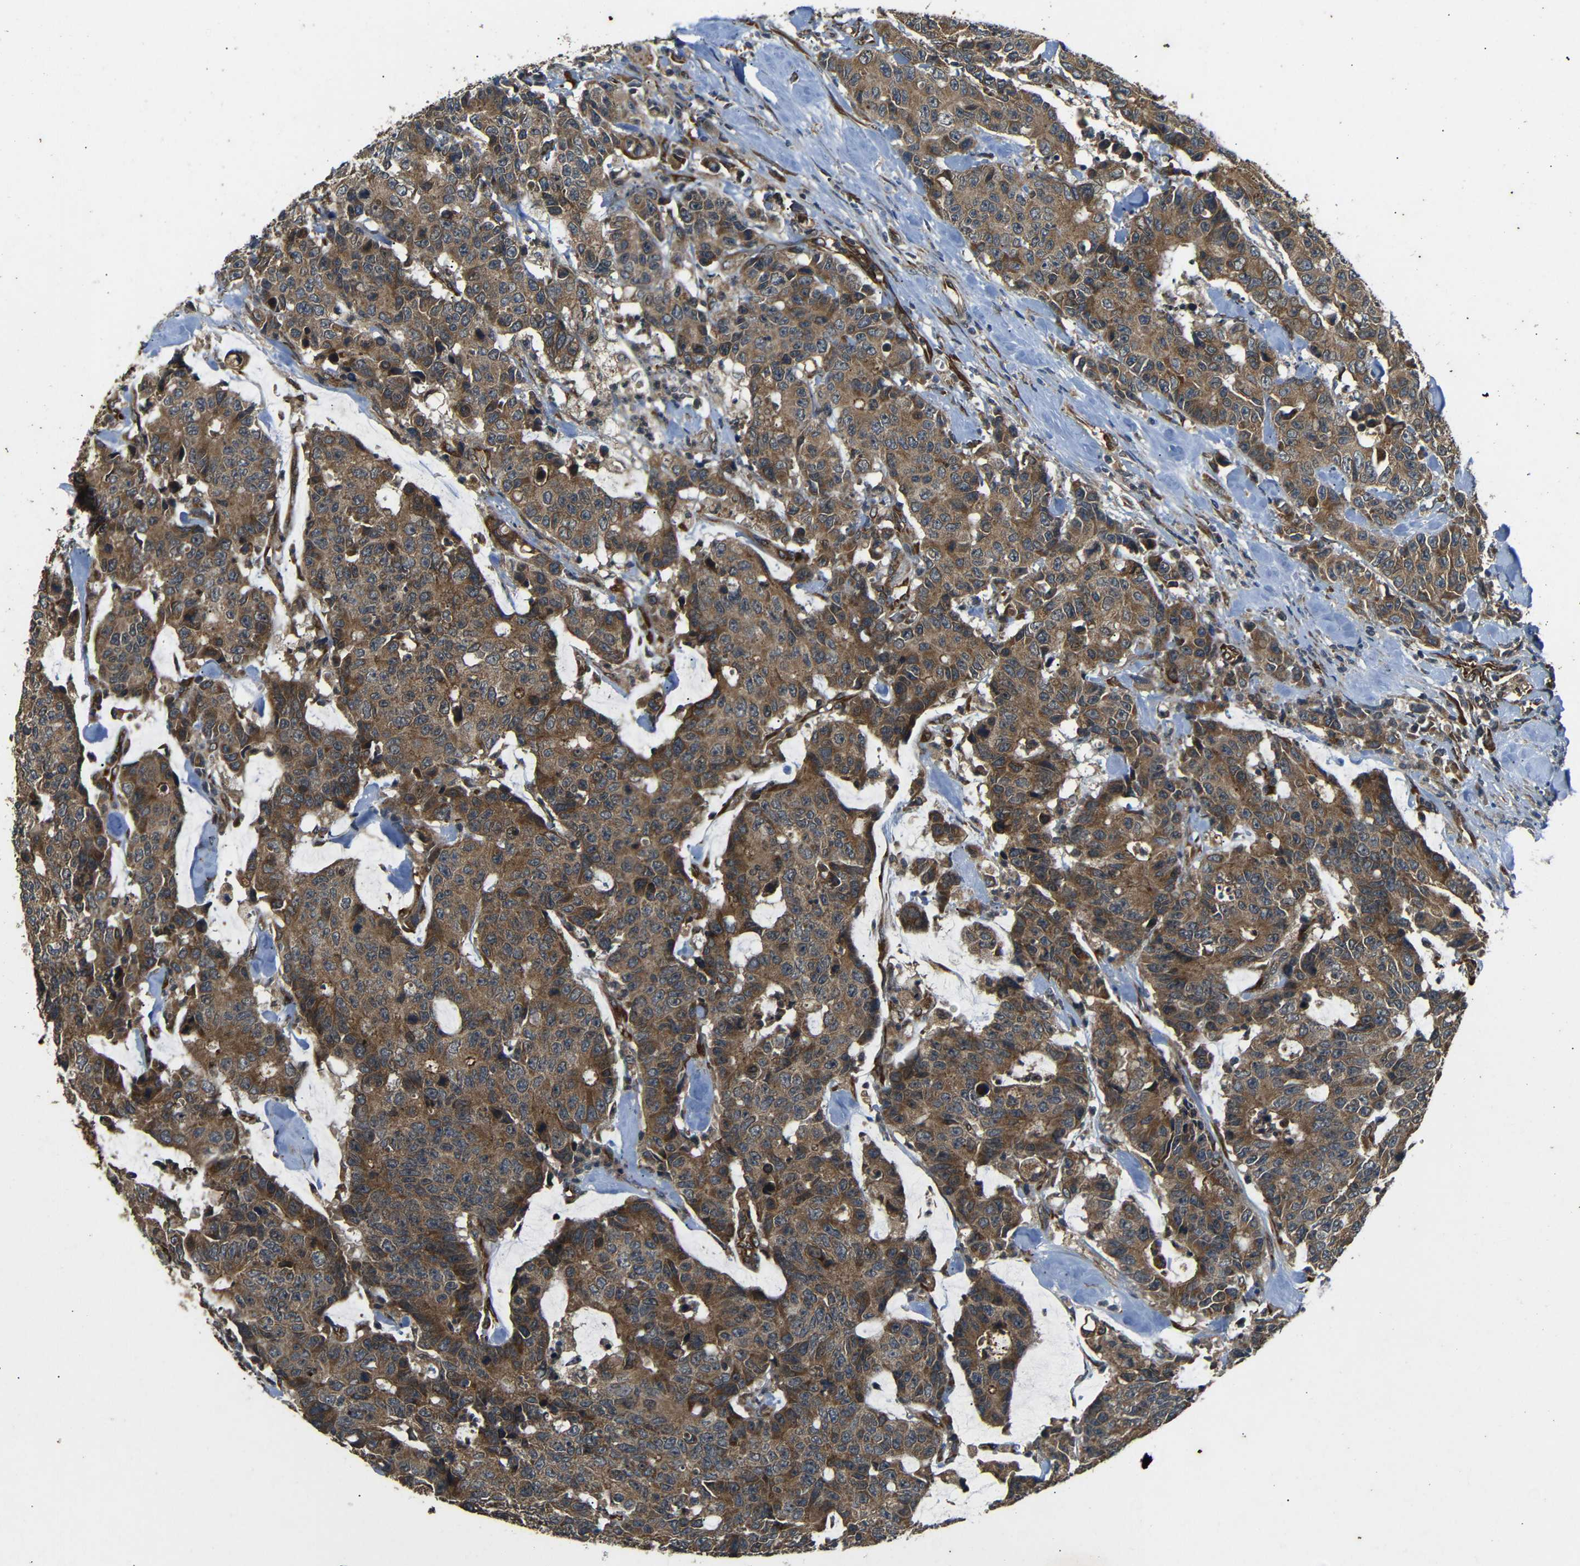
{"staining": {"intensity": "strong", "quantity": ">75%", "location": "cytoplasmic/membranous"}, "tissue": "colorectal cancer", "cell_type": "Tumor cells", "image_type": "cancer", "snomed": [{"axis": "morphology", "description": "Adenocarcinoma, NOS"}, {"axis": "topography", "description": "Colon"}], "caption": "Immunohistochemistry of human colorectal cancer (adenocarcinoma) displays high levels of strong cytoplasmic/membranous staining in about >75% of tumor cells.", "gene": "TRPC1", "patient": {"sex": "female", "age": 86}}